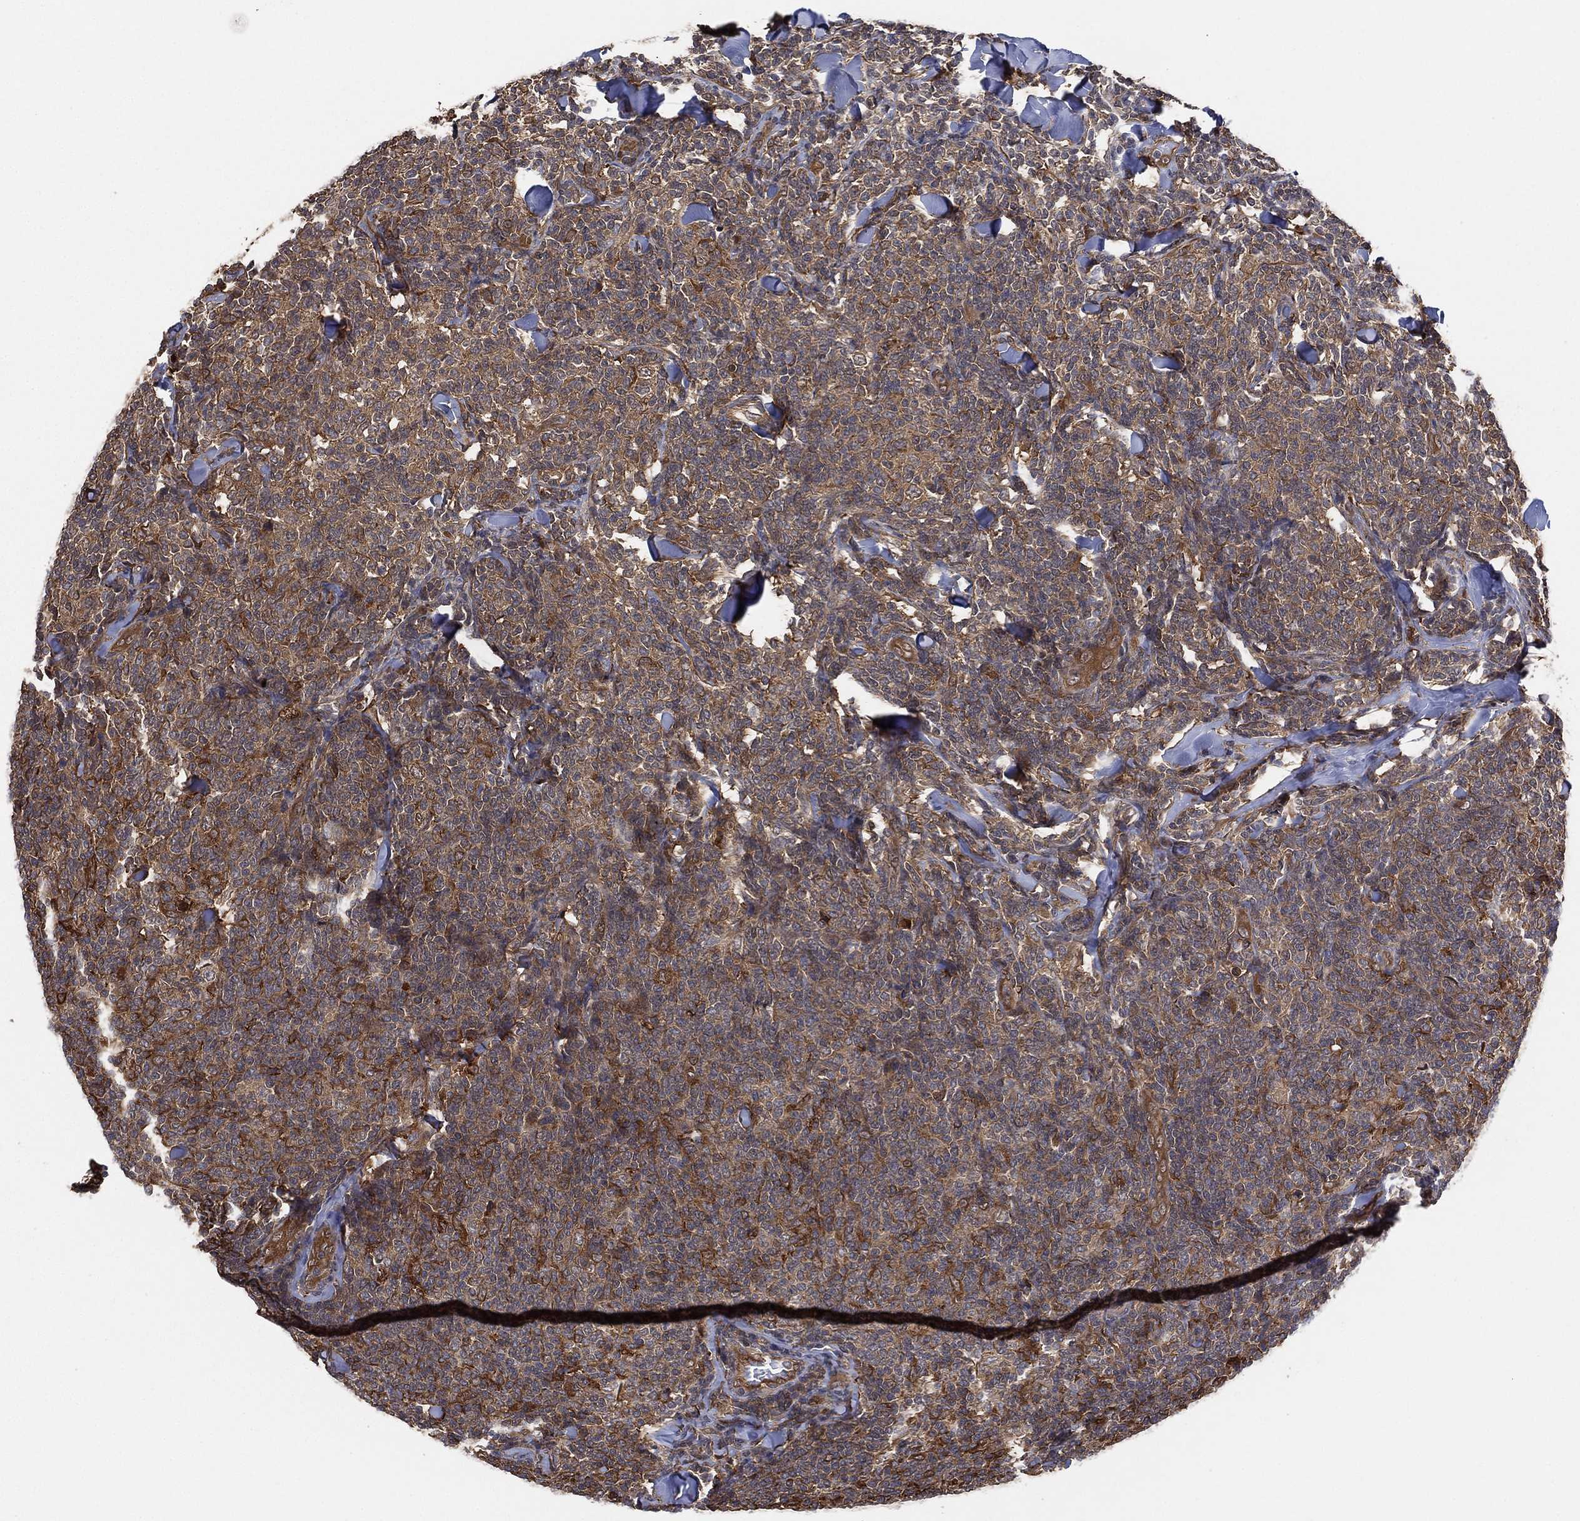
{"staining": {"intensity": "moderate", "quantity": "25%-75%", "location": "cytoplasmic/membranous"}, "tissue": "lymphoma", "cell_type": "Tumor cells", "image_type": "cancer", "snomed": [{"axis": "morphology", "description": "Malignant lymphoma, non-Hodgkin's type, Low grade"}, {"axis": "topography", "description": "Lymph node"}], "caption": "A brown stain labels moderate cytoplasmic/membranous staining of a protein in malignant lymphoma, non-Hodgkin's type (low-grade) tumor cells.", "gene": "PSMG4", "patient": {"sex": "female", "age": 56}}